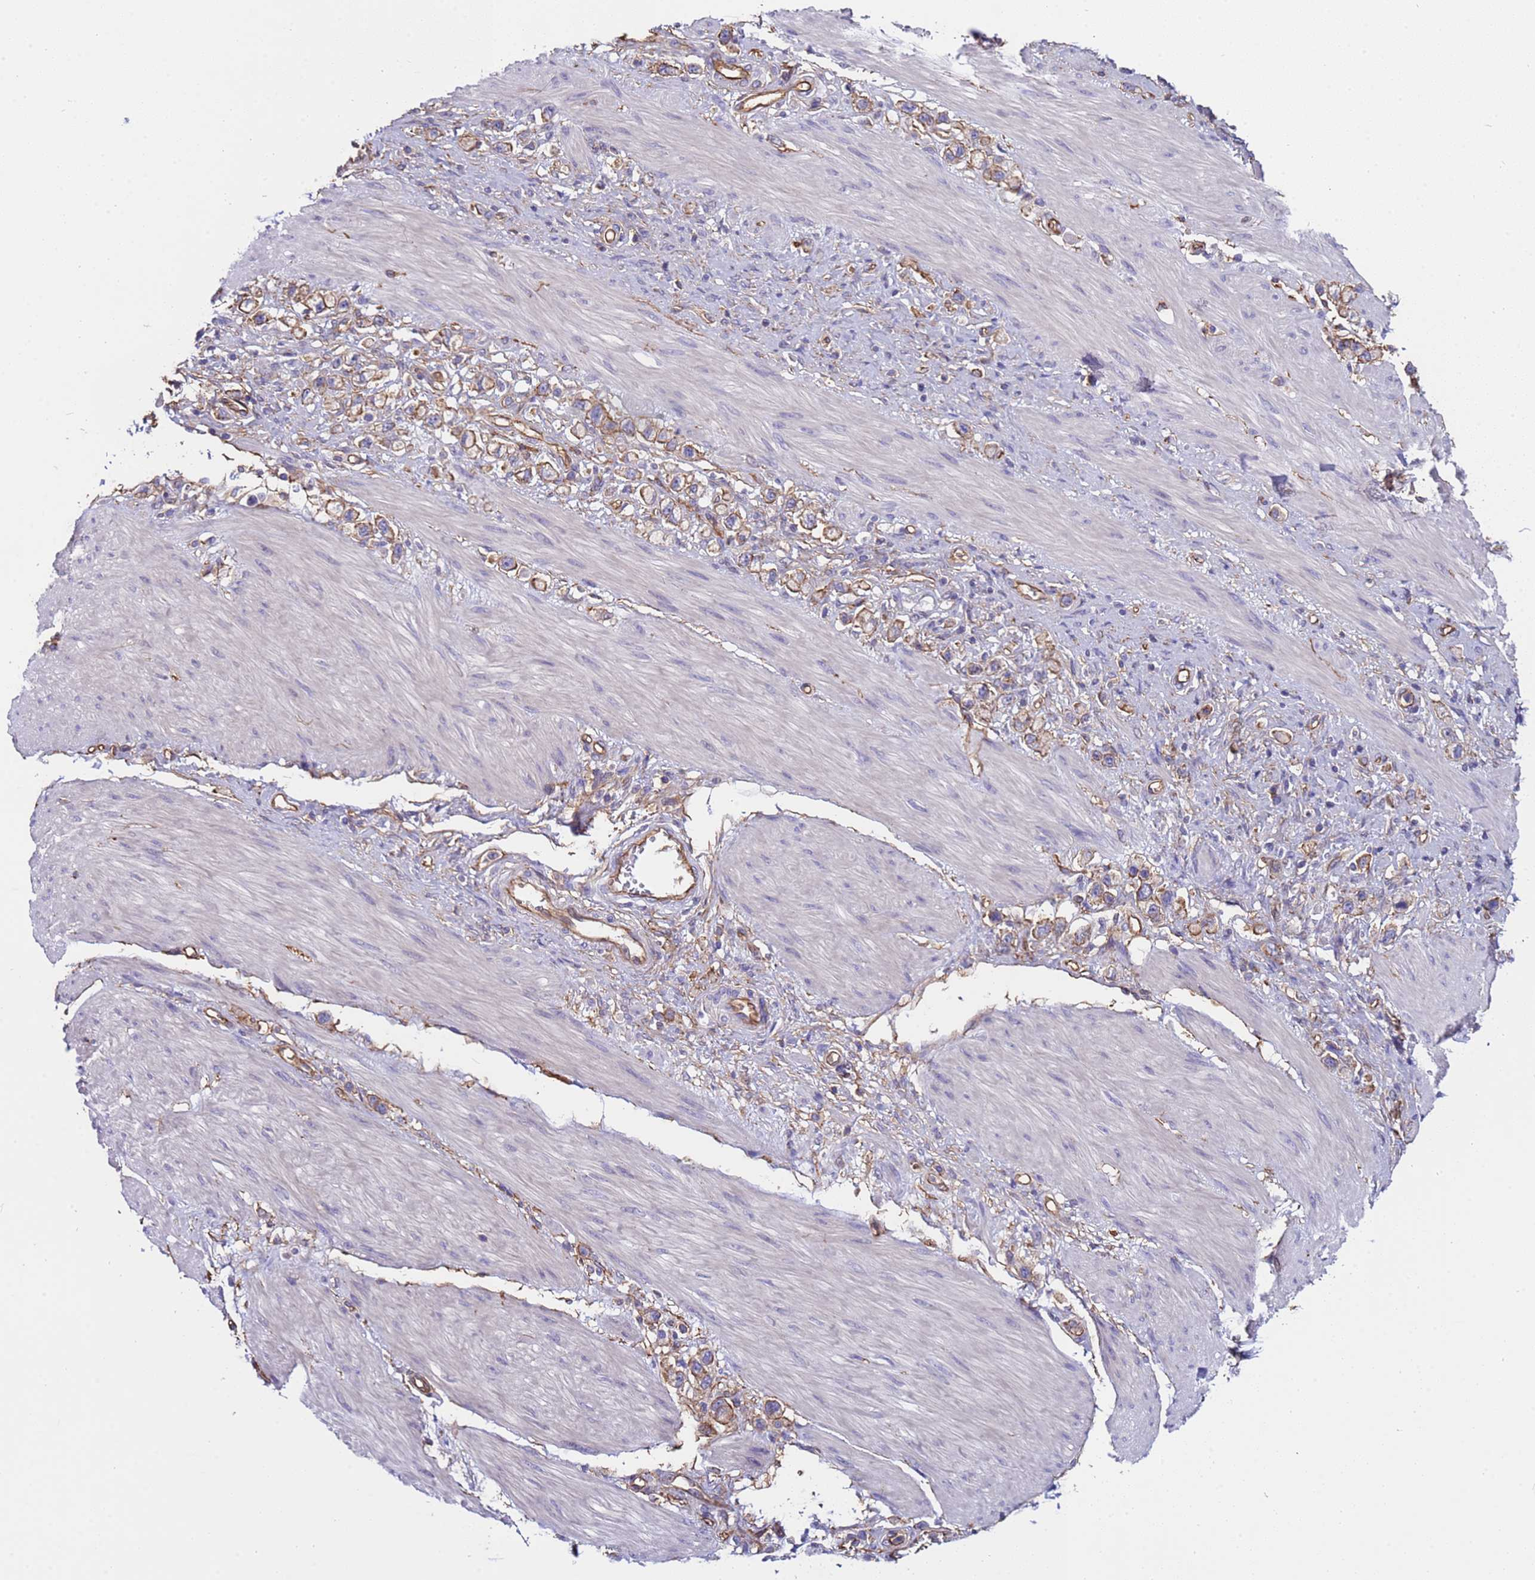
{"staining": {"intensity": "moderate", "quantity": ">75%", "location": "cytoplasmic/membranous"}, "tissue": "stomach cancer", "cell_type": "Tumor cells", "image_type": "cancer", "snomed": [{"axis": "morphology", "description": "Adenocarcinoma, NOS"}, {"axis": "topography", "description": "Stomach"}], "caption": "IHC photomicrograph of stomach adenocarcinoma stained for a protein (brown), which demonstrates medium levels of moderate cytoplasmic/membranous staining in about >75% of tumor cells.", "gene": "ZNF248", "patient": {"sex": "female", "age": 65}}